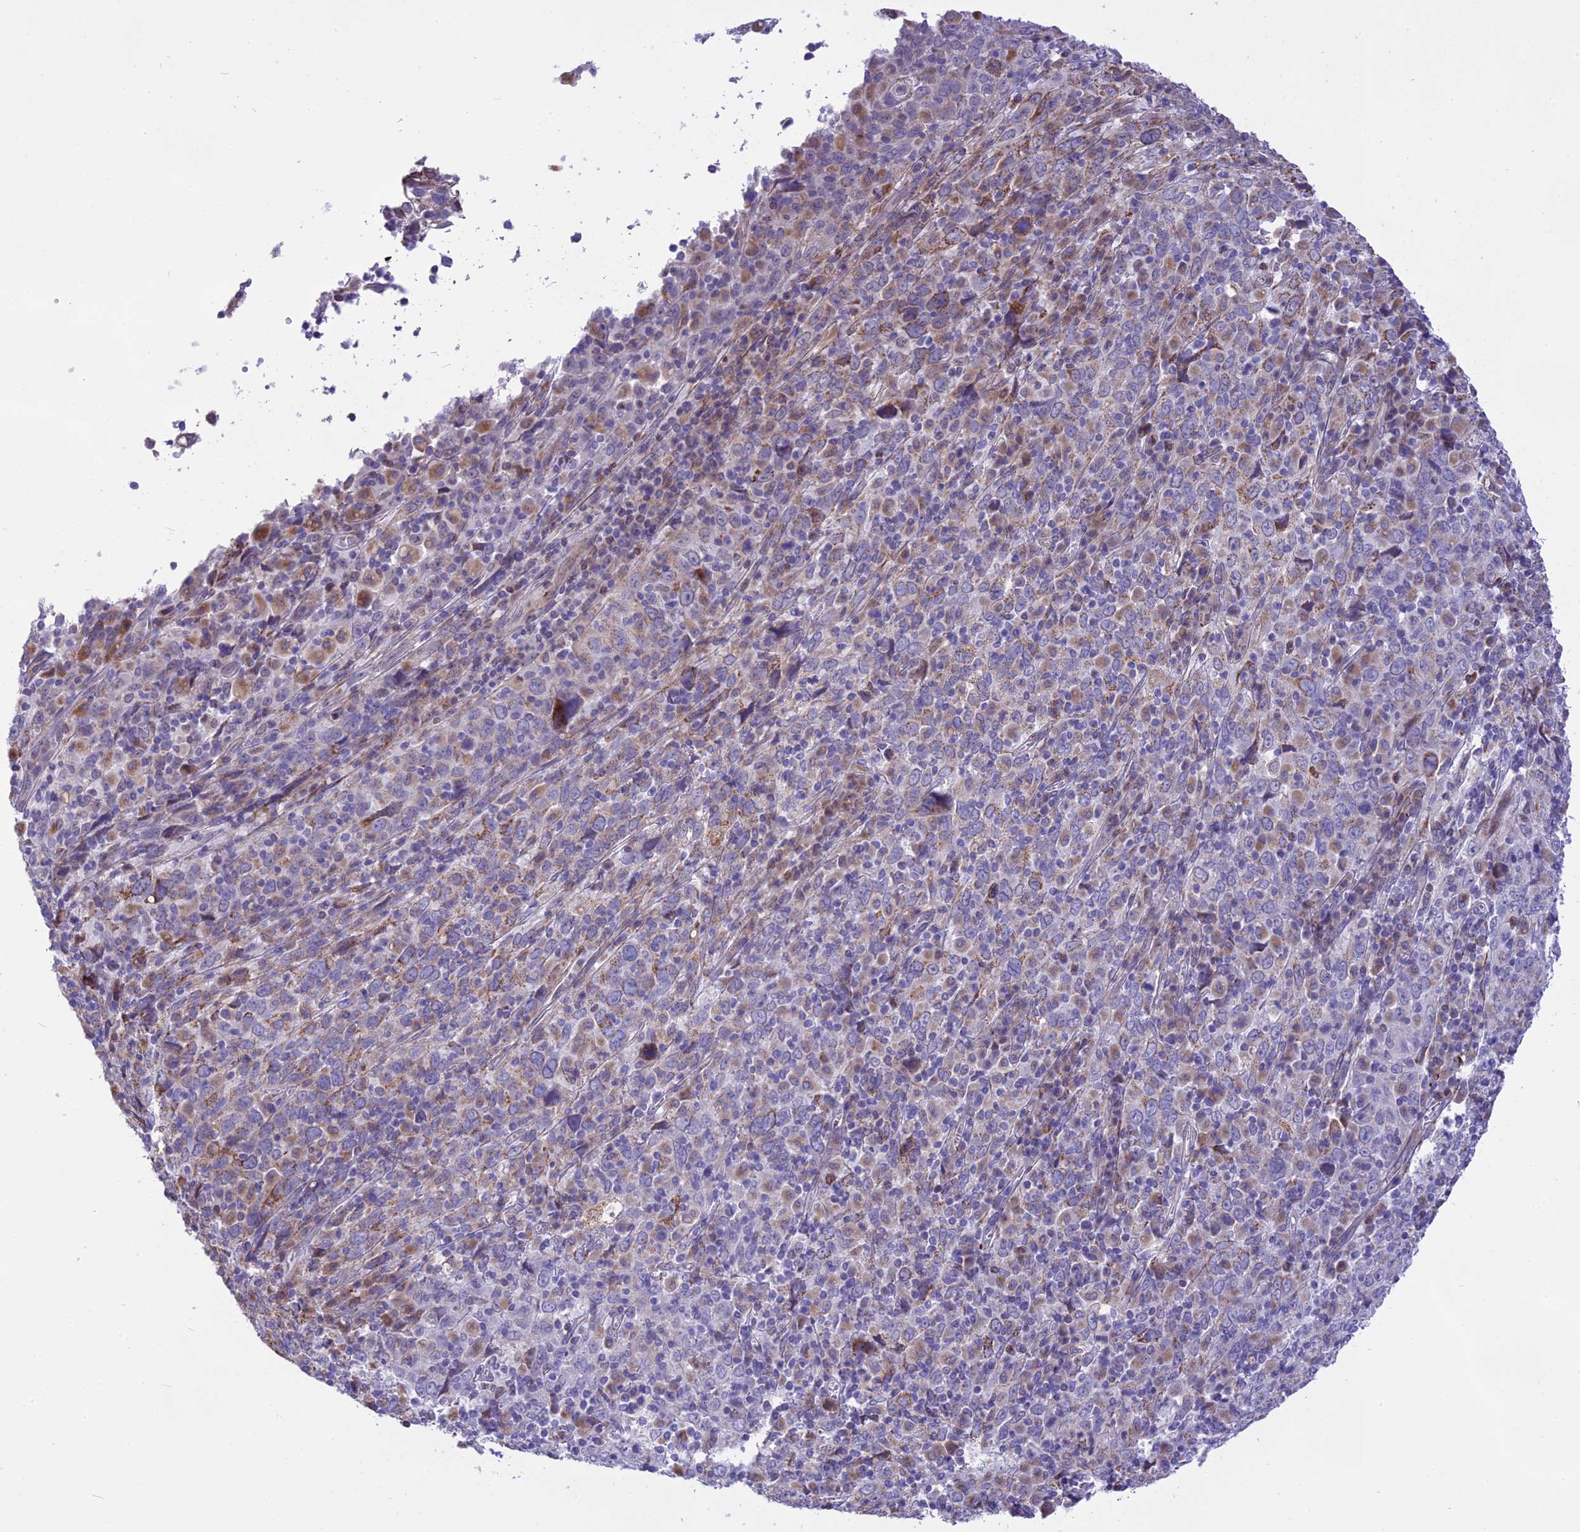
{"staining": {"intensity": "weak", "quantity": "25%-75%", "location": "cytoplasmic/membranous"}, "tissue": "cervical cancer", "cell_type": "Tumor cells", "image_type": "cancer", "snomed": [{"axis": "morphology", "description": "Squamous cell carcinoma, NOS"}, {"axis": "topography", "description": "Cervix"}], "caption": "Protein expression by immunohistochemistry shows weak cytoplasmic/membranous staining in about 25%-75% of tumor cells in cervical squamous cell carcinoma.", "gene": "DOC2B", "patient": {"sex": "female", "age": 46}}